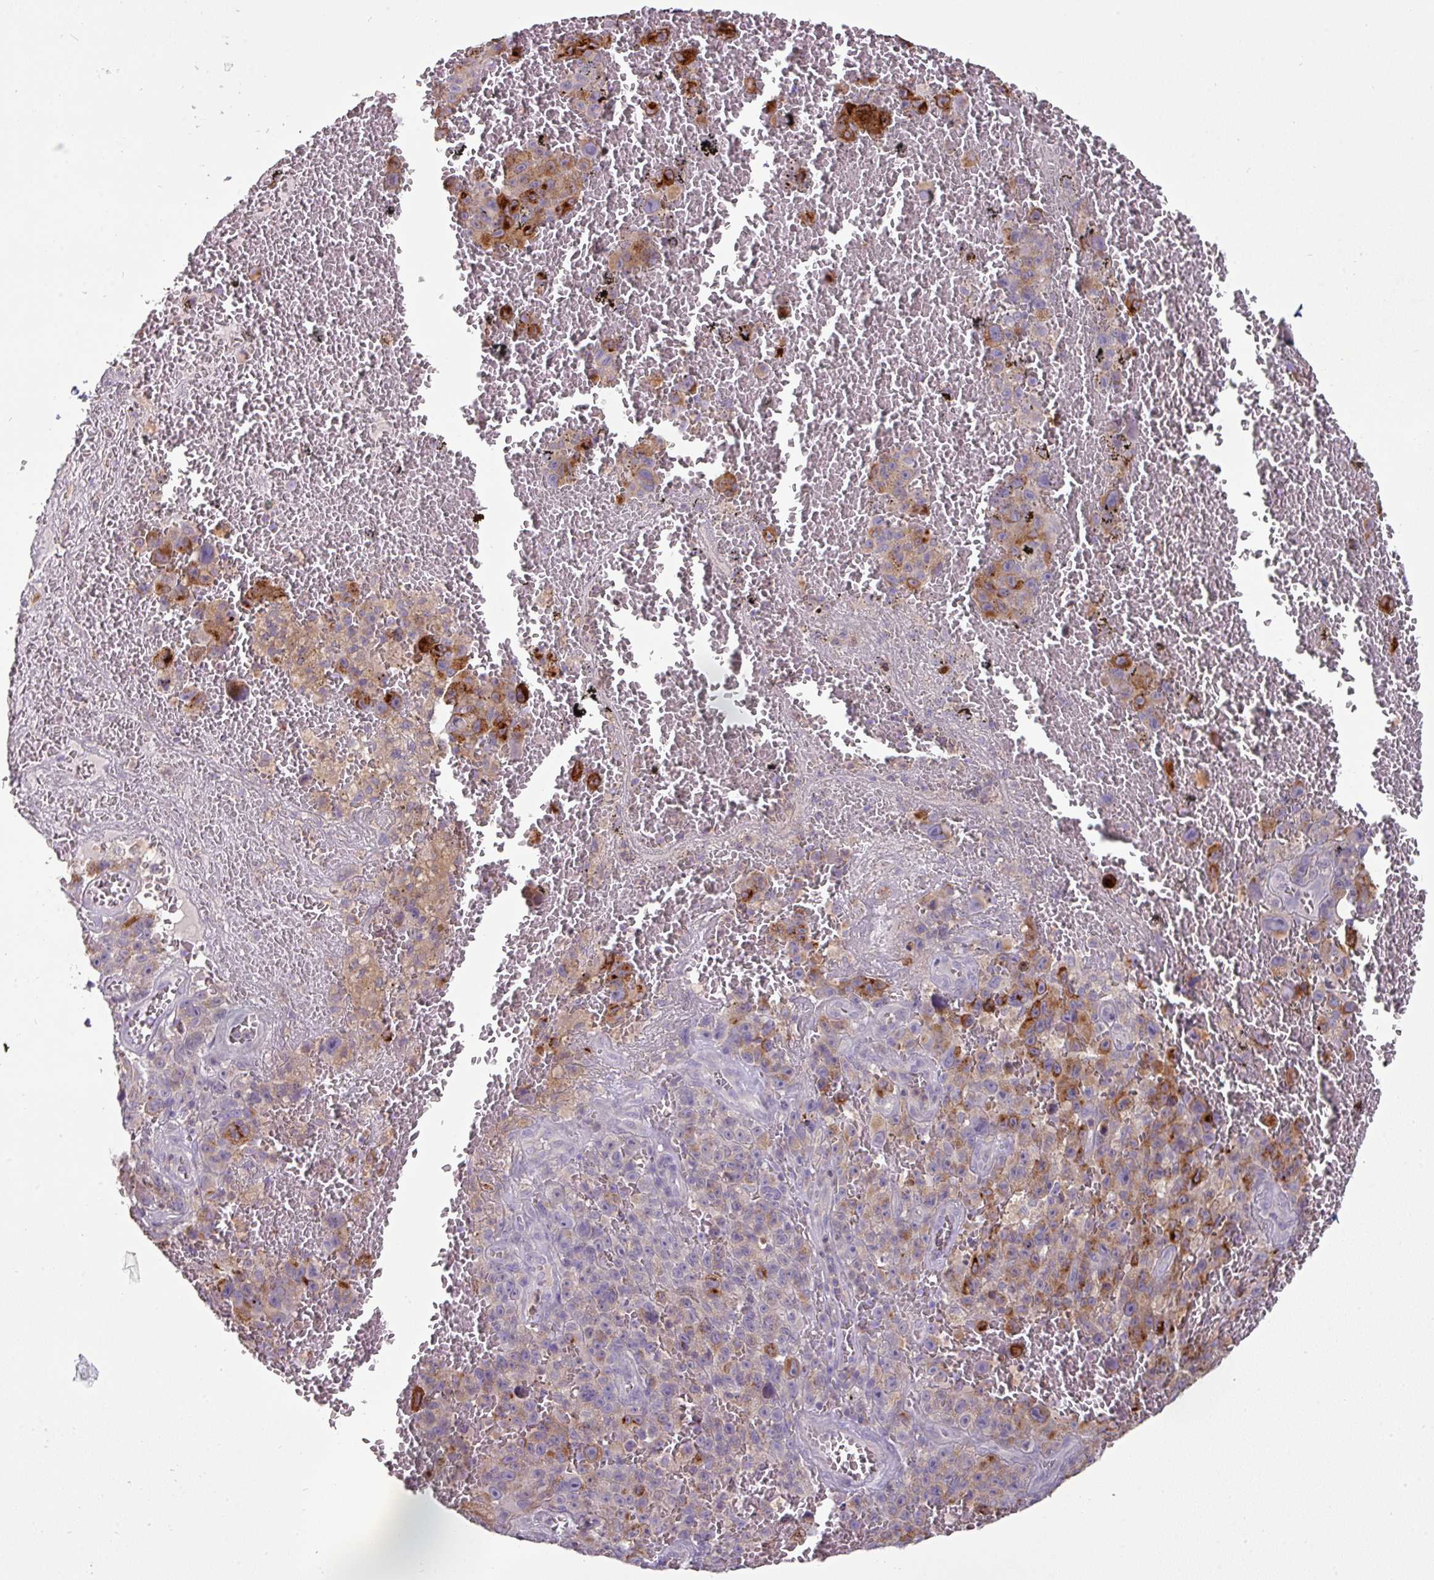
{"staining": {"intensity": "strong", "quantity": "25%-75%", "location": "cytoplasmic/membranous"}, "tissue": "melanoma", "cell_type": "Tumor cells", "image_type": "cancer", "snomed": [{"axis": "morphology", "description": "Malignant melanoma, NOS"}, {"axis": "topography", "description": "Skin"}], "caption": "DAB (3,3'-diaminobenzidine) immunohistochemical staining of melanoma displays strong cytoplasmic/membranous protein staining in about 25%-75% of tumor cells. The protein of interest is shown in brown color, while the nuclei are stained blue.", "gene": "TRAPPC1", "patient": {"sex": "female", "age": 82}}